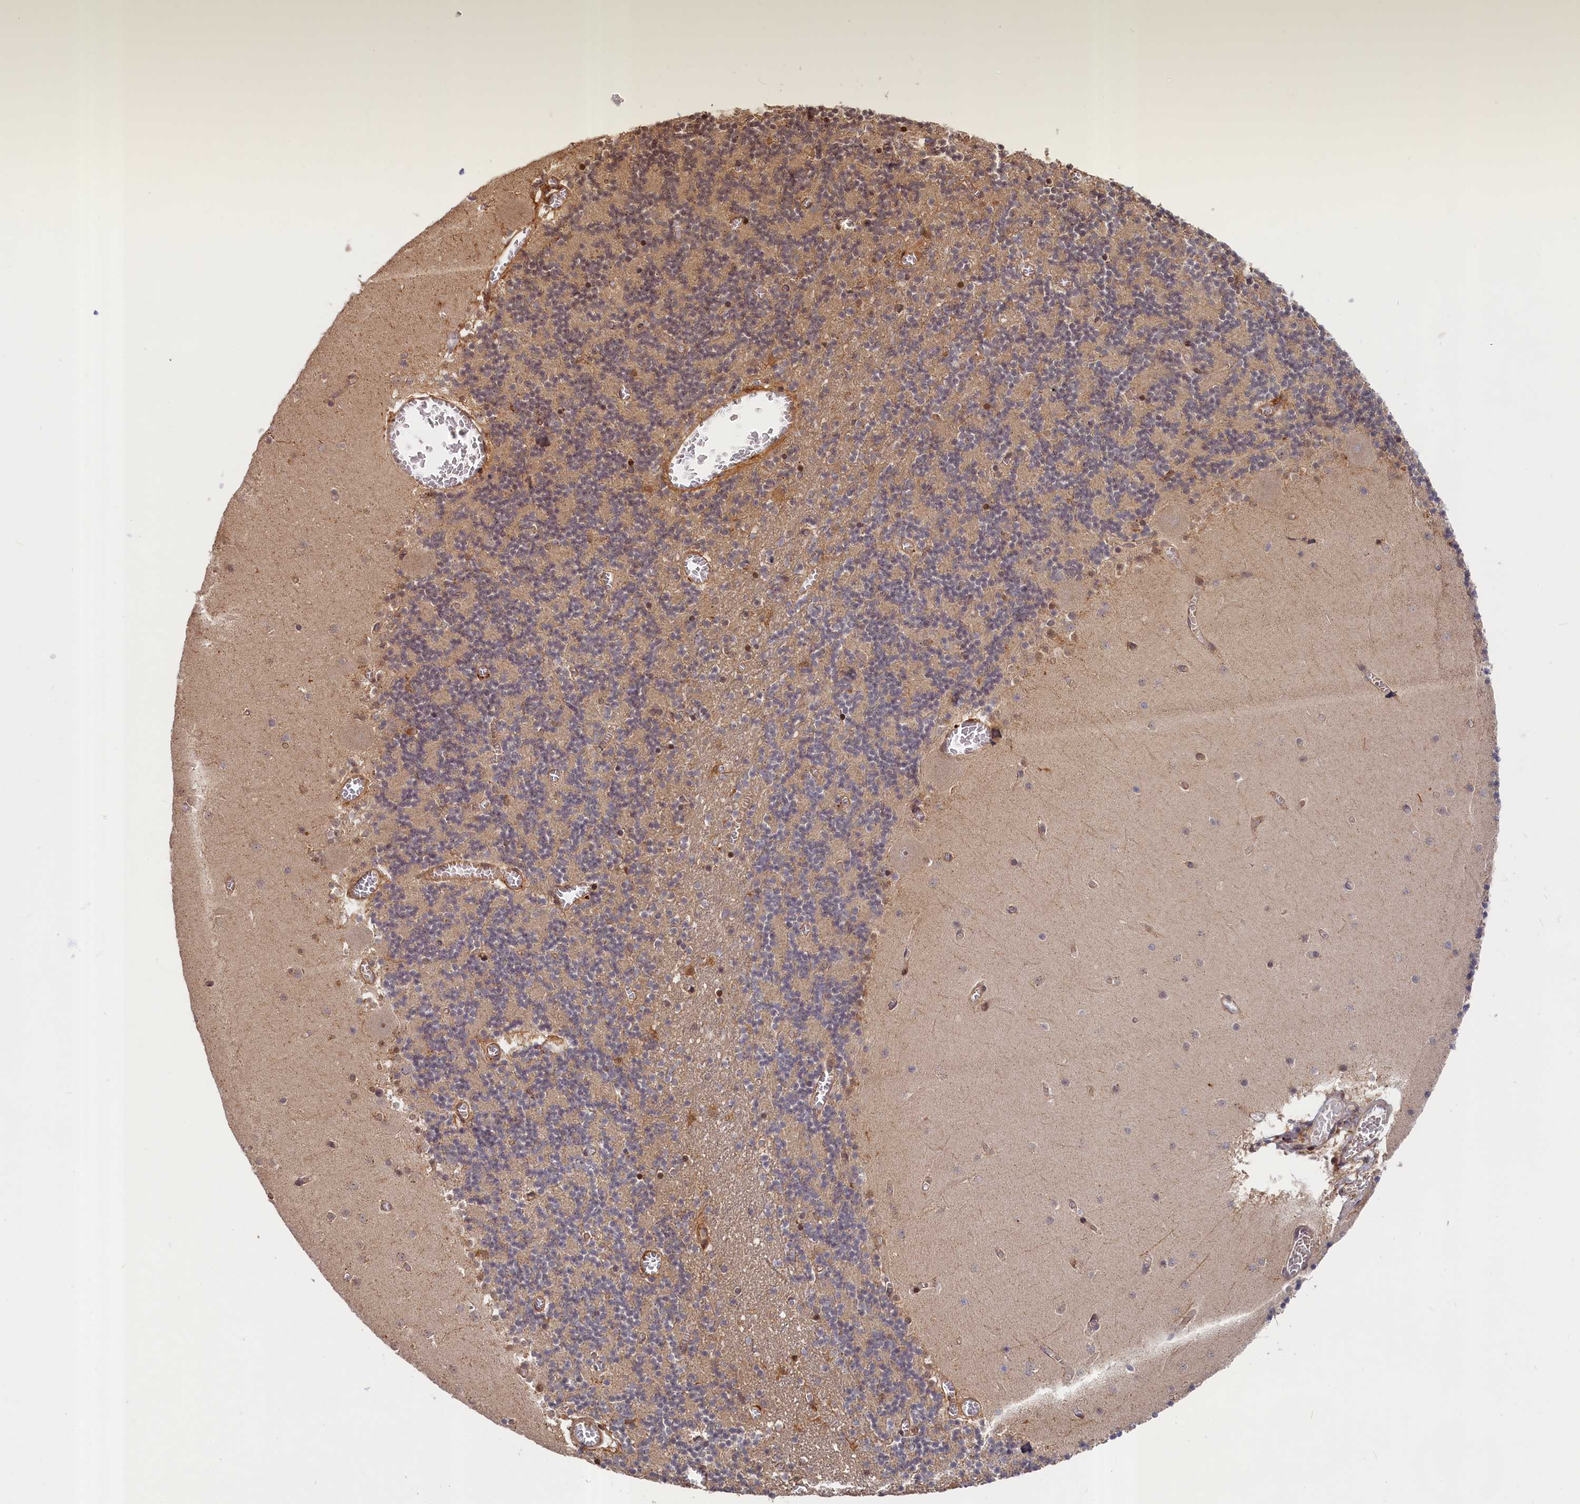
{"staining": {"intensity": "weak", "quantity": "<25%", "location": "nuclear"}, "tissue": "cerebellum", "cell_type": "Cells in granular layer", "image_type": "normal", "snomed": [{"axis": "morphology", "description": "Normal tissue, NOS"}, {"axis": "topography", "description": "Cerebellum"}], "caption": "Immunohistochemistry micrograph of unremarkable human cerebellum stained for a protein (brown), which shows no expression in cells in granular layer.", "gene": "CEP44", "patient": {"sex": "female", "age": 28}}